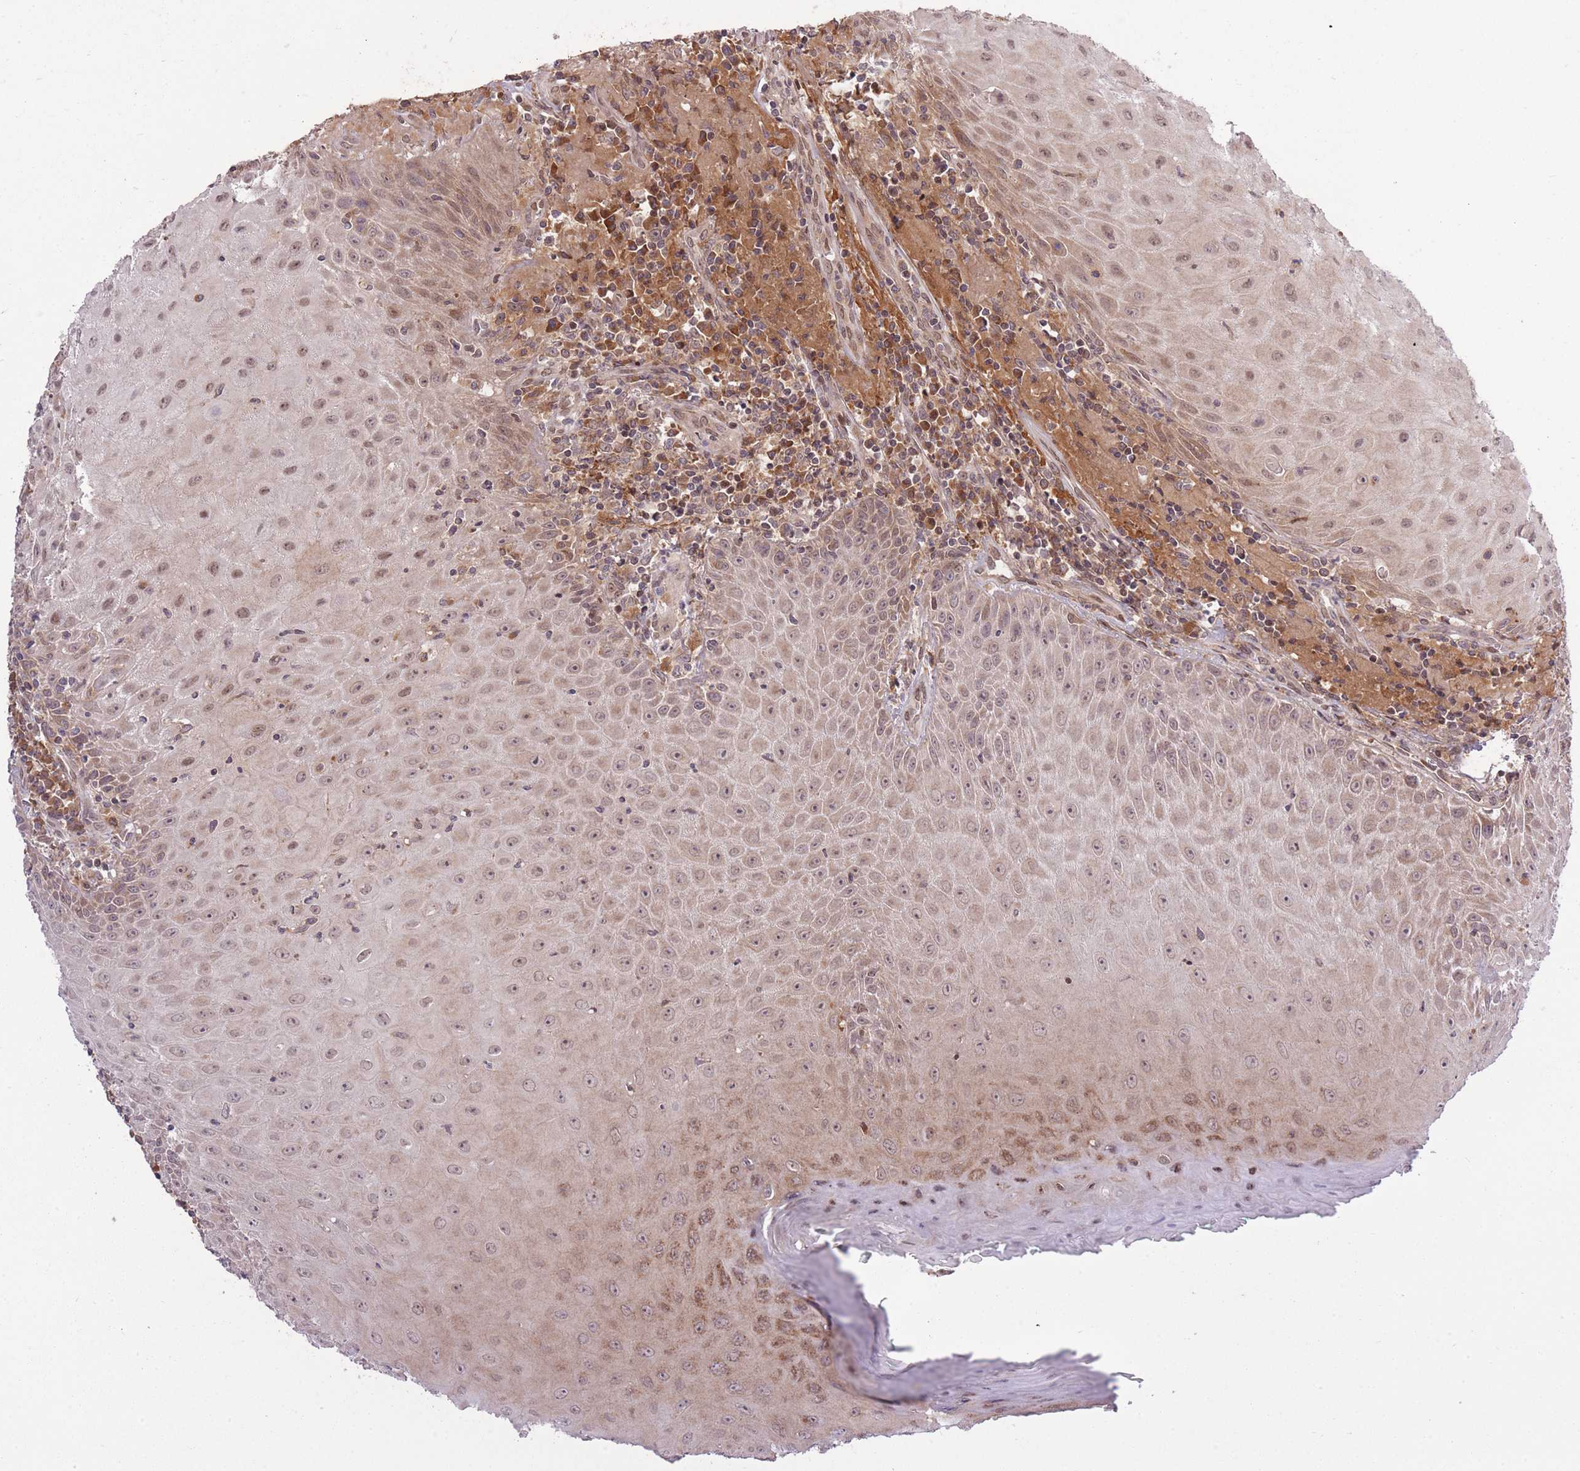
{"staining": {"intensity": "moderate", "quantity": "25%-75%", "location": "cytoplasmic/membranous,nuclear"}, "tissue": "head and neck cancer", "cell_type": "Tumor cells", "image_type": "cancer", "snomed": [{"axis": "morphology", "description": "Normal tissue, NOS"}, {"axis": "morphology", "description": "Squamous cell carcinoma, NOS"}, {"axis": "topography", "description": "Oral tissue"}, {"axis": "topography", "description": "Head-Neck"}], "caption": "Immunohistochemistry histopathology image of neoplastic tissue: human head and neck cancer stained using immunohistochemistry (IHC) demonstrates medium levels of moderate protein expression localized specifically in the cytoplasmic/membranous and nuclear of tumor cells, appearing as a cytoplasmic/membranous and nuclear brown color.", "gene": "ZNF391", "patient": {"sex": "female", "age": 70}}